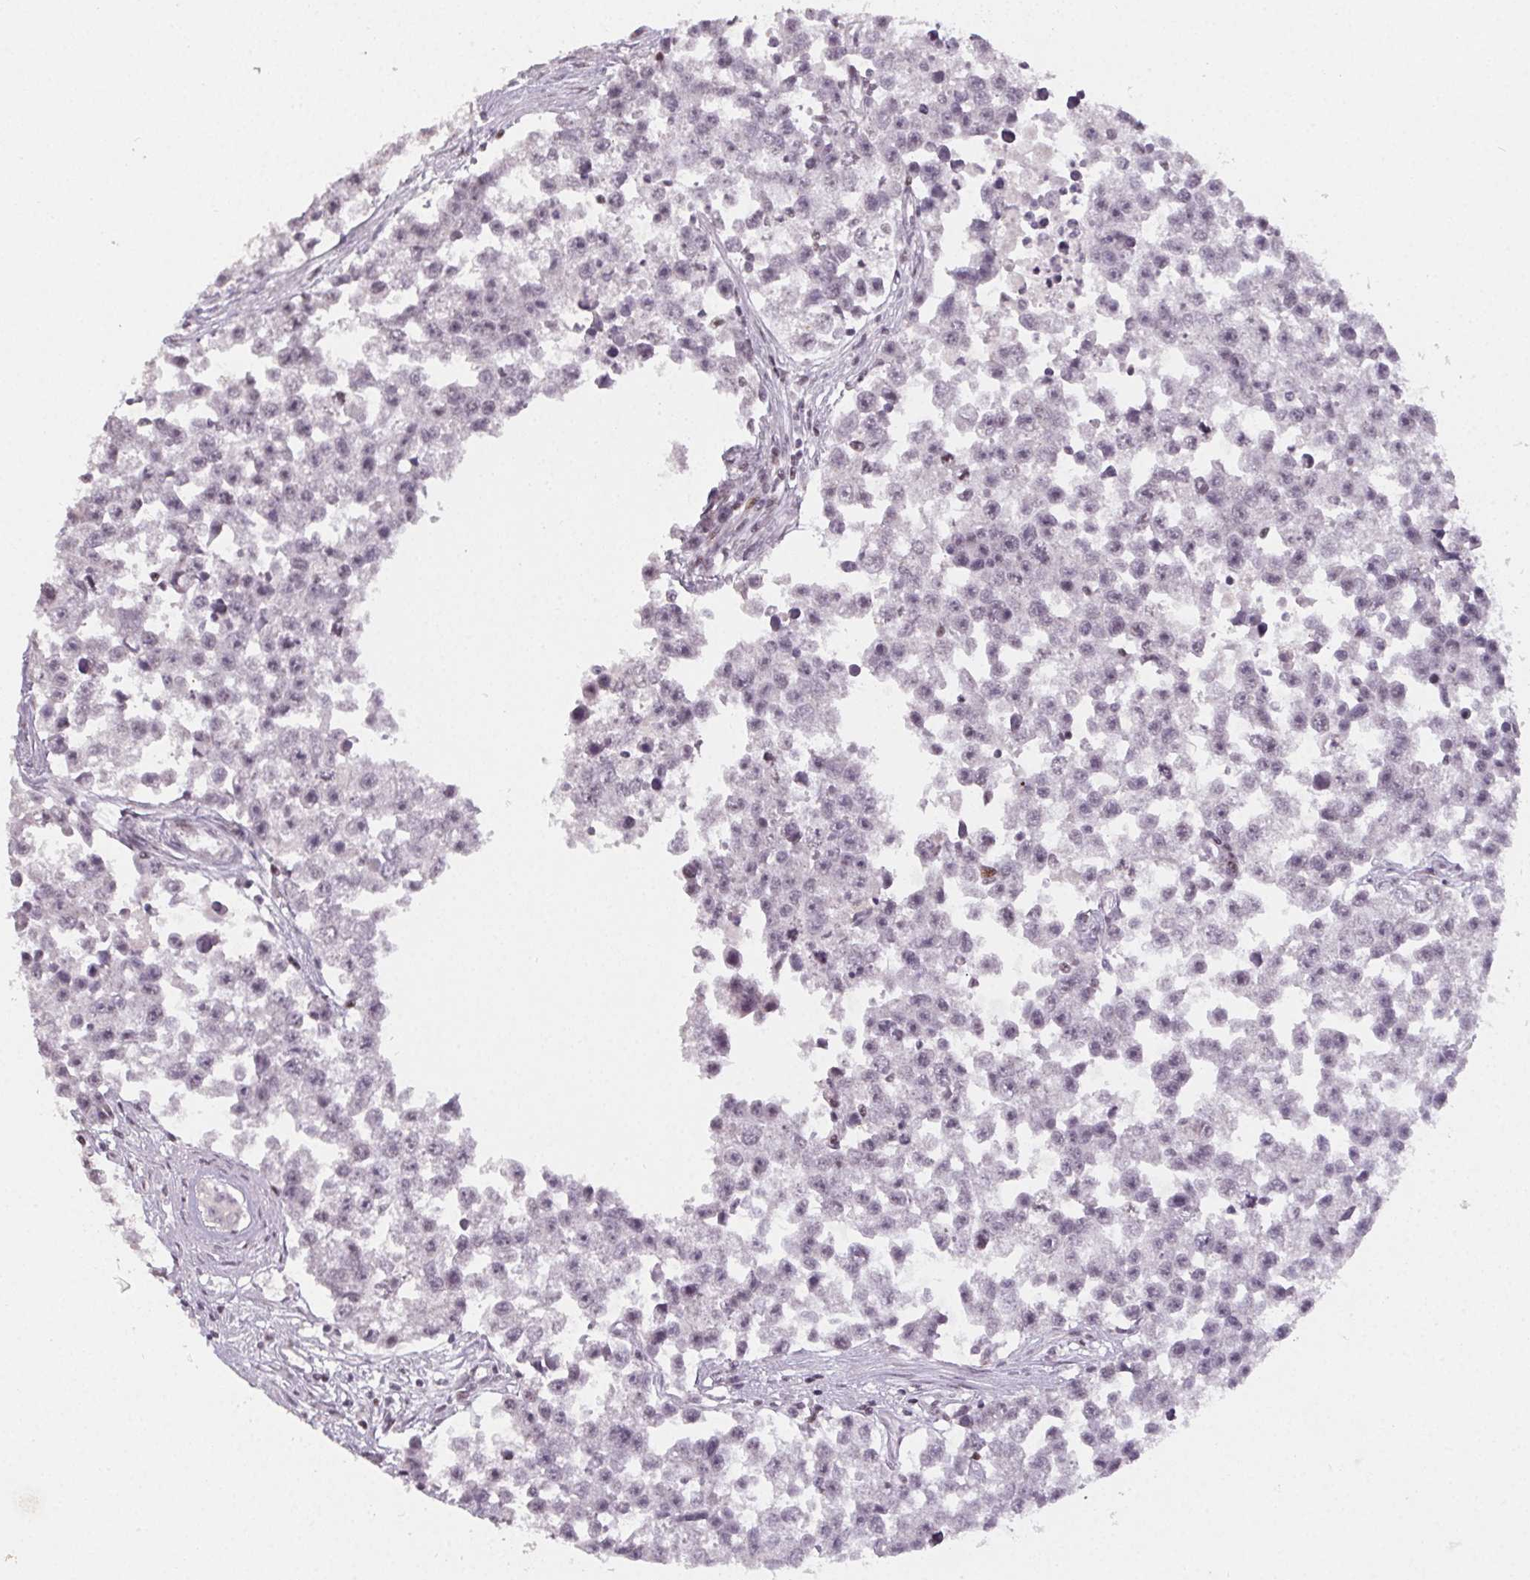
{"staining": {"intensity": "negative", "quantity": "none", "location": "none"}, "tissue": "testis cancer", "cell_type": "Tumor cells", "image_type": "cancer", "snomed": [{"axis": "morphology", "description": "Seminoma, NOS"}, {"axis": "topography", "description": "Testis"}], "caption": "The image reveals no staining of tumor cells in testis cancer (seminoma).", "gene": "KMT2A", "patient": {"sex": "male", "age": 26}}